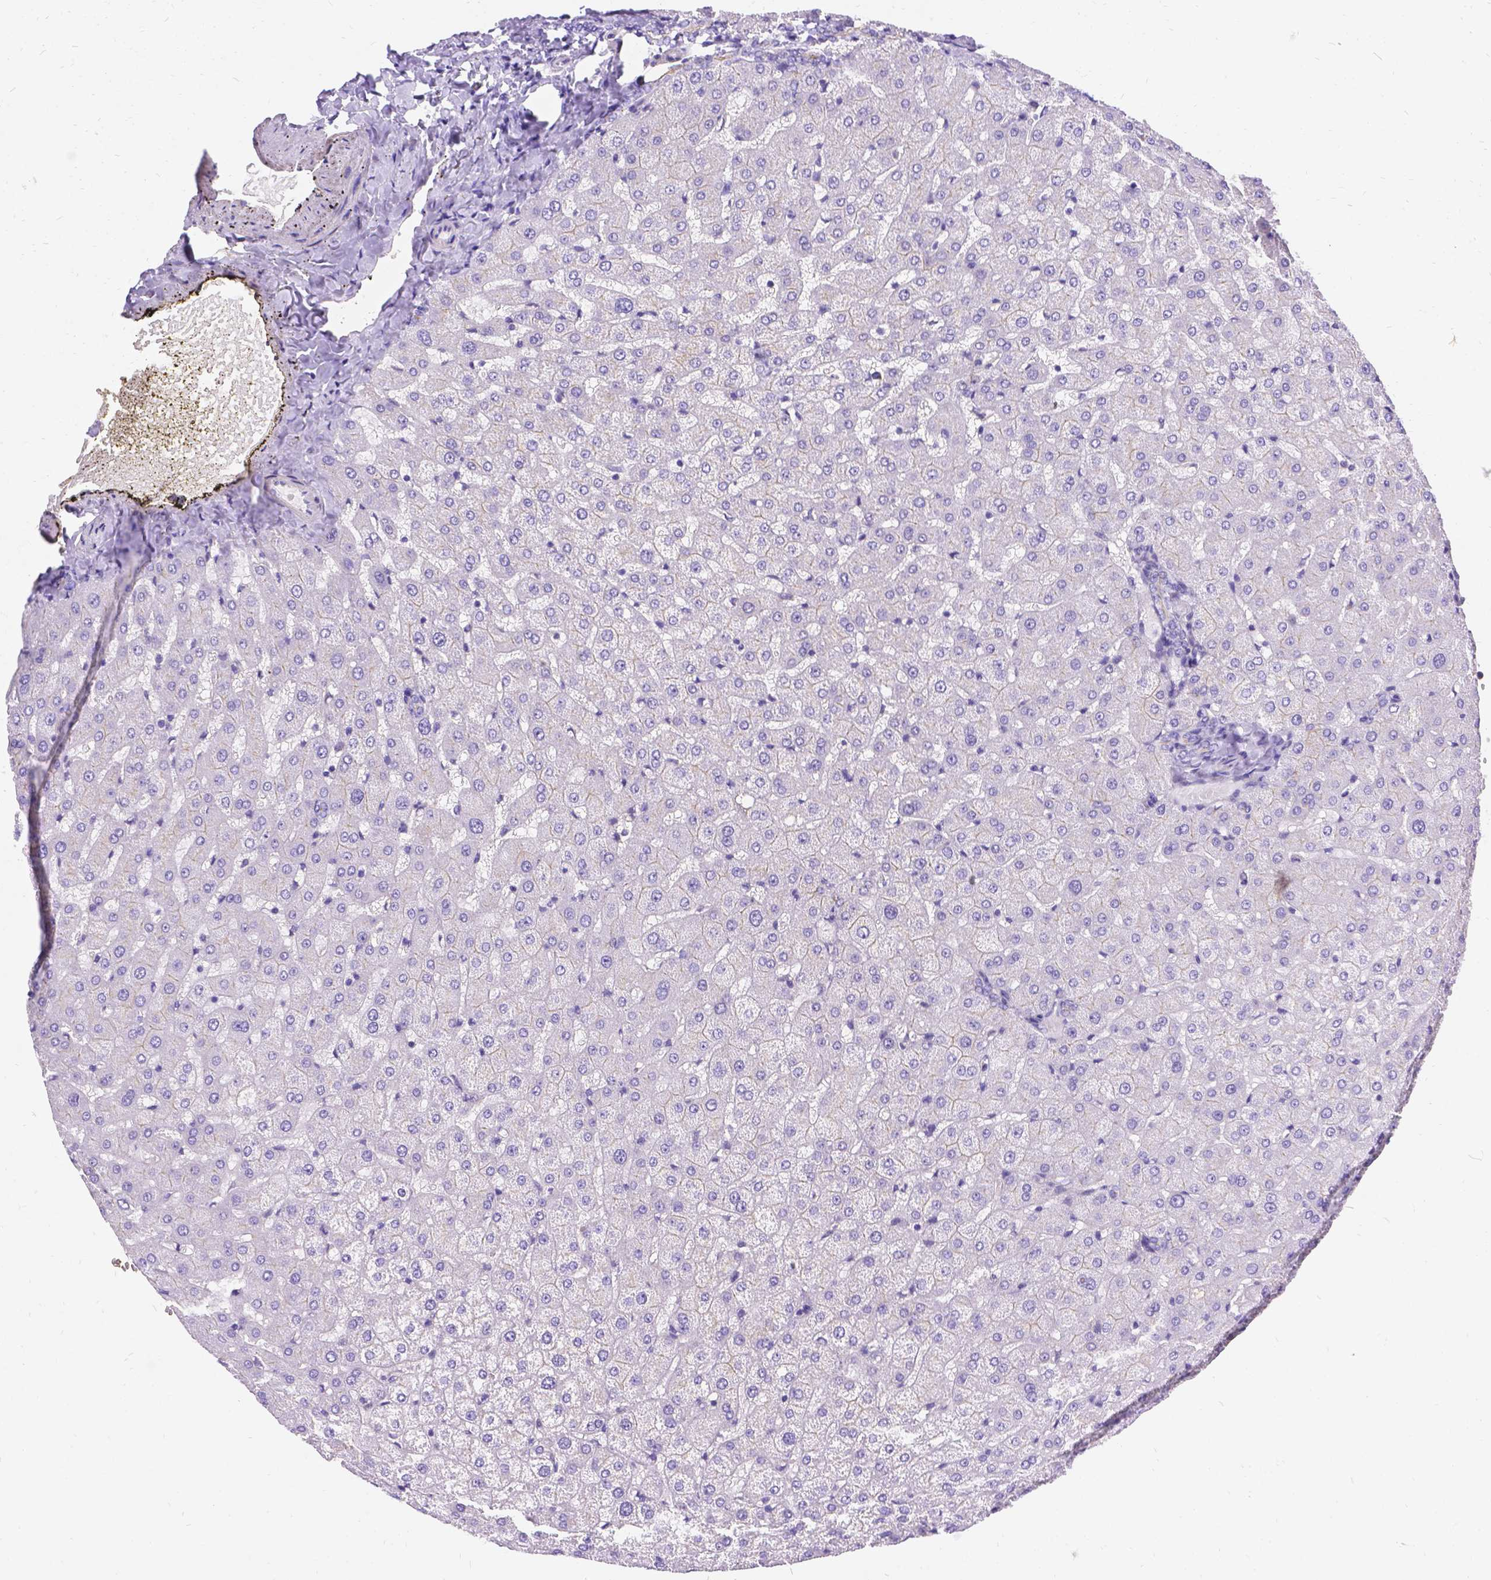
{"staining": {"intensity": "negative", "quantity": "none", "location": "none"}, "tissue": "liver", "cell_type": "Cholangiocytes", "image_type": "normal", "snomed": [{"axis": "morphology", "description": "Normal tissue, NOS"}, {"axis": "topography", "description": "Liver"}], "caption": "DAB (3,3'-diaminobenzidine) immunohistochemical staining of unremarkable liver shows no significant positivity in cholangiocytes.", "gene": "PALS1", "patient": {"sex": "female", "age": 50}}